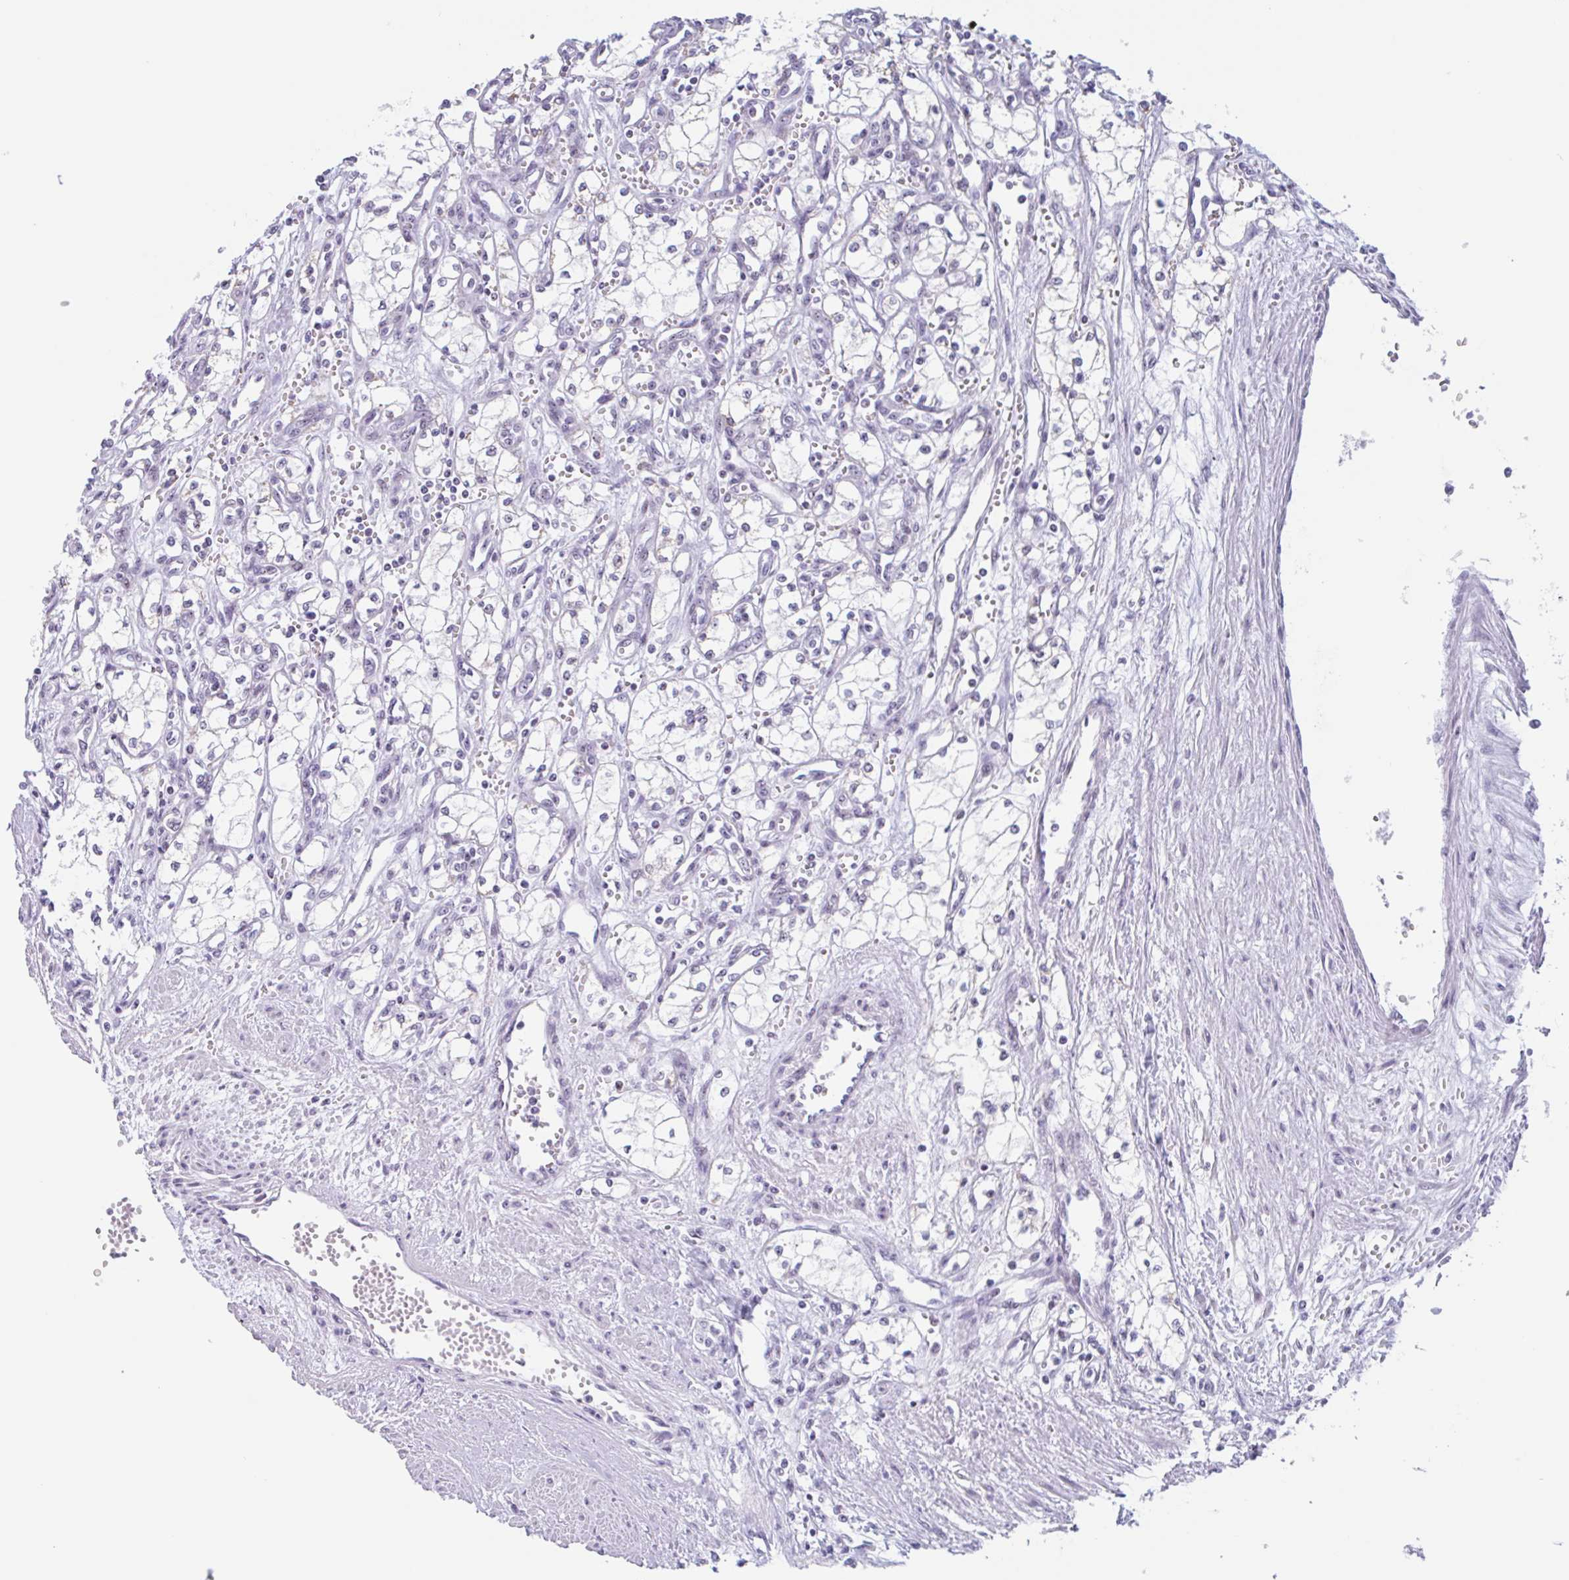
{"staining": {"intensity": "negative", "quantity": "none", "location": "none"}, "tissue": "renal cancer", "cell_type": "Tumor cells", "image_type": "cancer", "snomed": [{"axis": "morphology", "description": "Adenocarcinoma, NOS"}, {"axis": "topography", "description": "Kidney"}], "caption": "A photomicrograph of human renal adenocarcinoma is negative for staining in tumor cells.", "gene": "LENG9", "patient": {"sex": "male", "age": 59}}